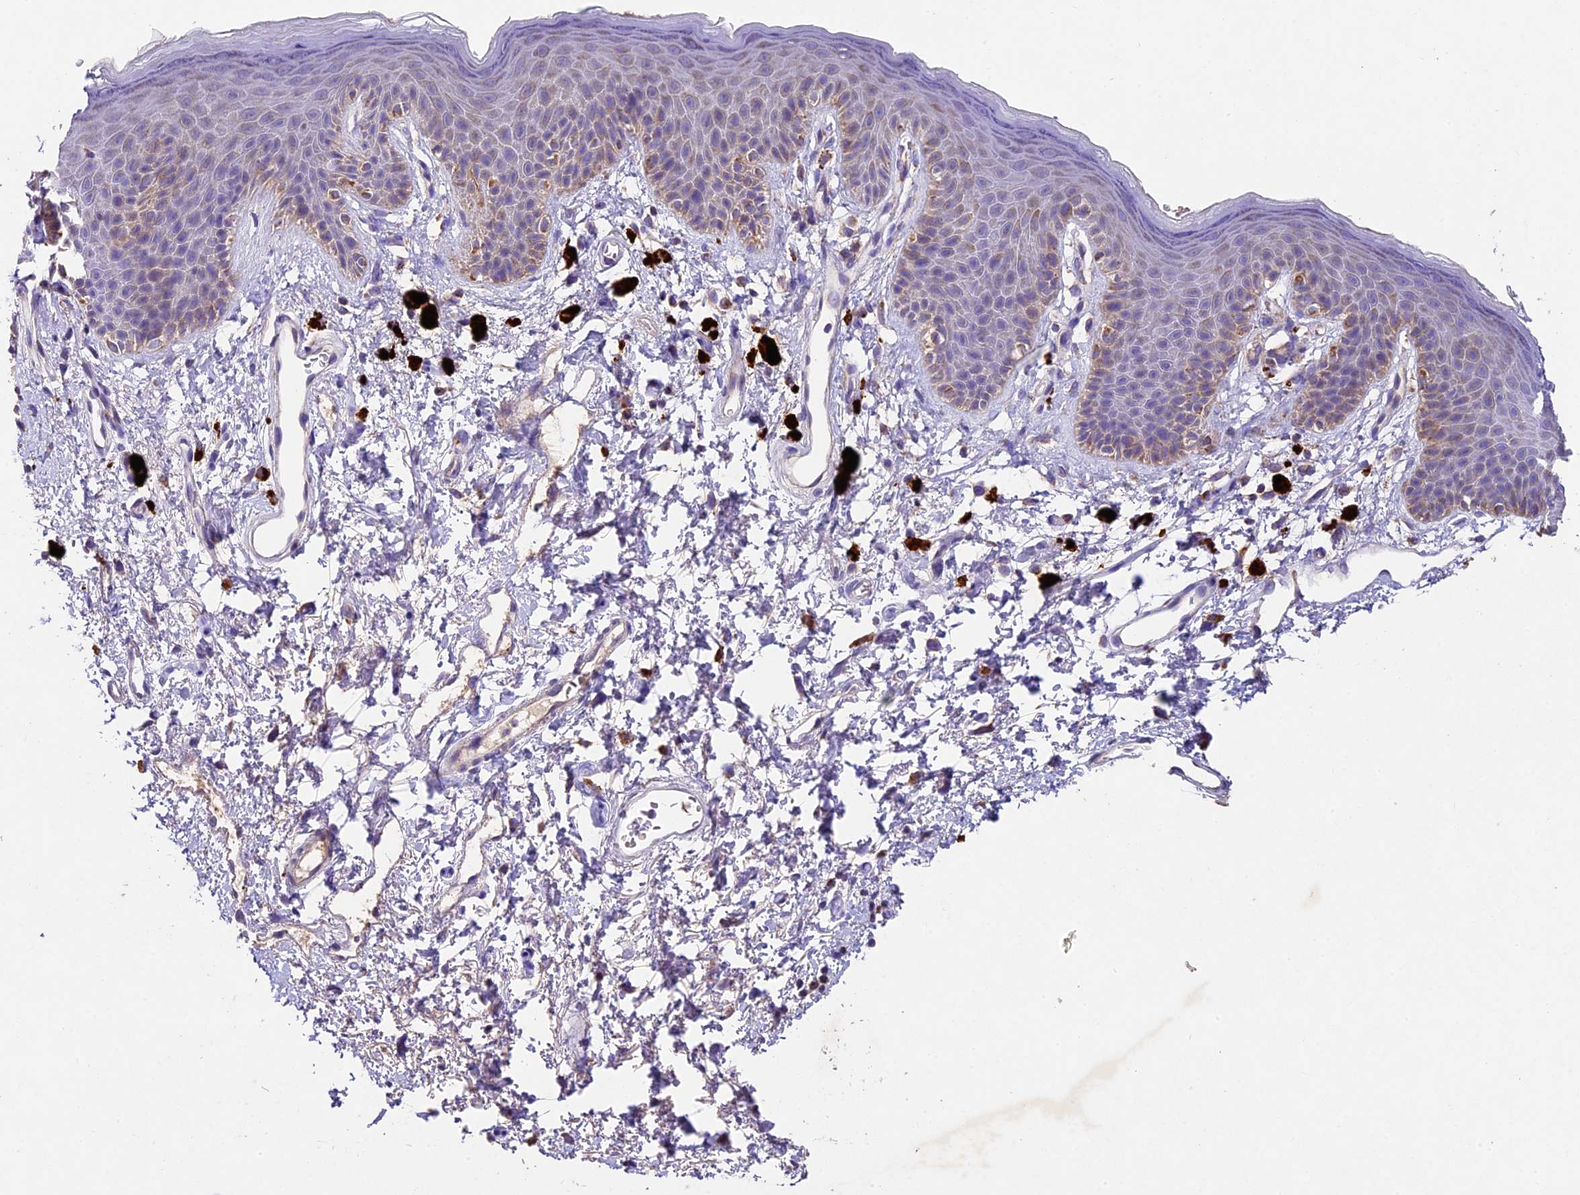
{"staining": {"intensity": "moderate", "quantity": "25%-75%", "location": "cytoplasmic/membranous"}, "tissue": "skin", "cell_type": "Epidermal cells", "image_type": "normal", "snomed": [{"axis": "morphology", "description": "Normal tissue, NOS"}, {"axis": "topography", "description": "Anal"}], "caption": "Moderate cytoplasmic/membranous staining is present in approximately 25%-75% of epidermal cells in unremarkable skin.", "gene": "PMPCB", "patient": {"sex": "female", "age": 46}}